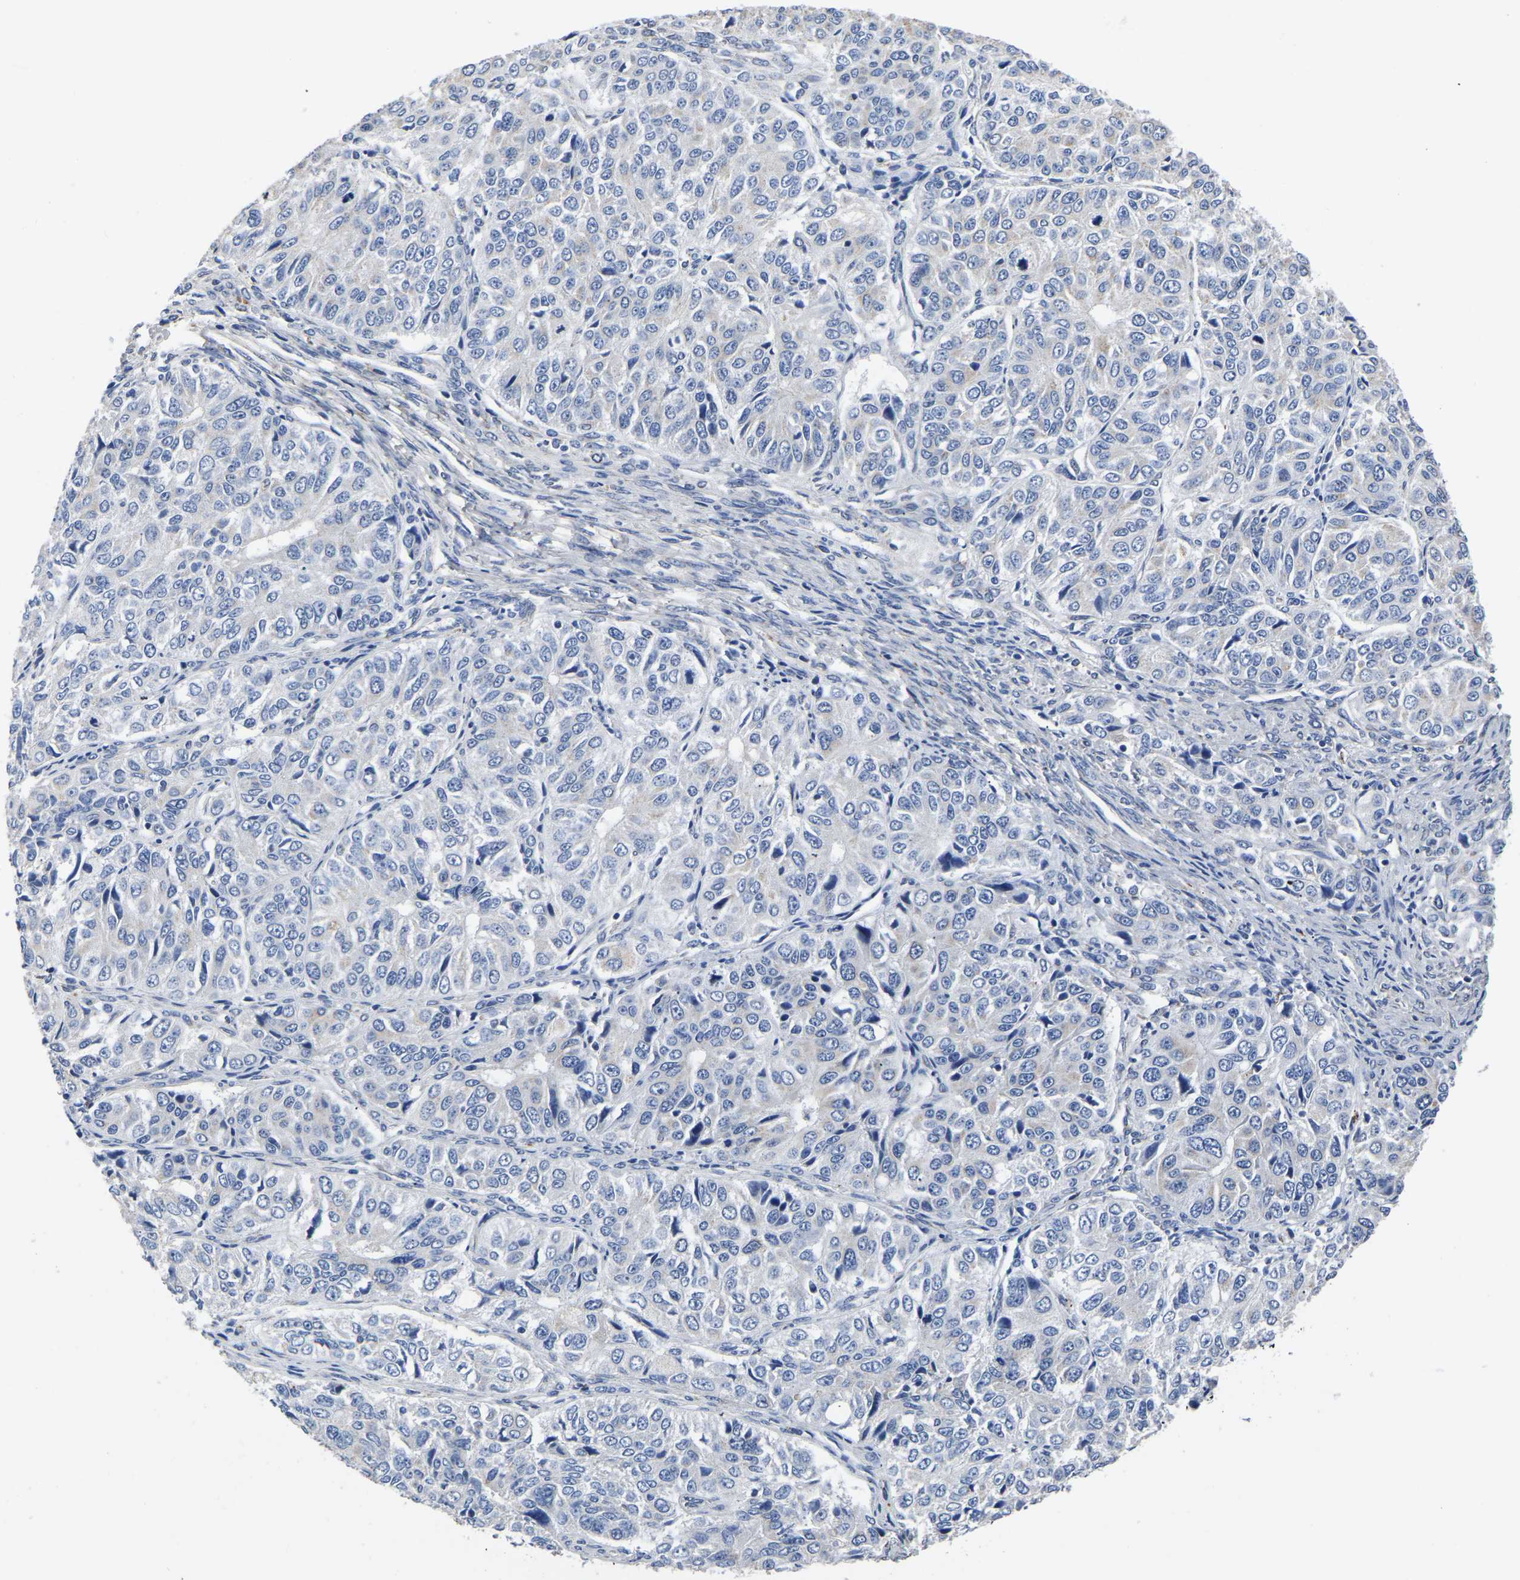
{"staining": {"intensity": "negative", "quantity": "none", "location": "none"}, "tissue": "ovarian cancer", "cell_type": "Tumor cells", "image_type": "cancer", "snomed": [{"axis": "morphology", "description": "Carcinoma, endometroid"}, {"axis": "topography", "description": "Ovary"}], "caption": "DAB immunohistochemical staining of human endometroid carcinoma (ovarian) shows no significant expression in tumor cells.", "gene": "PDLIM7", "patient": {"sex": "female", "age": 51}}